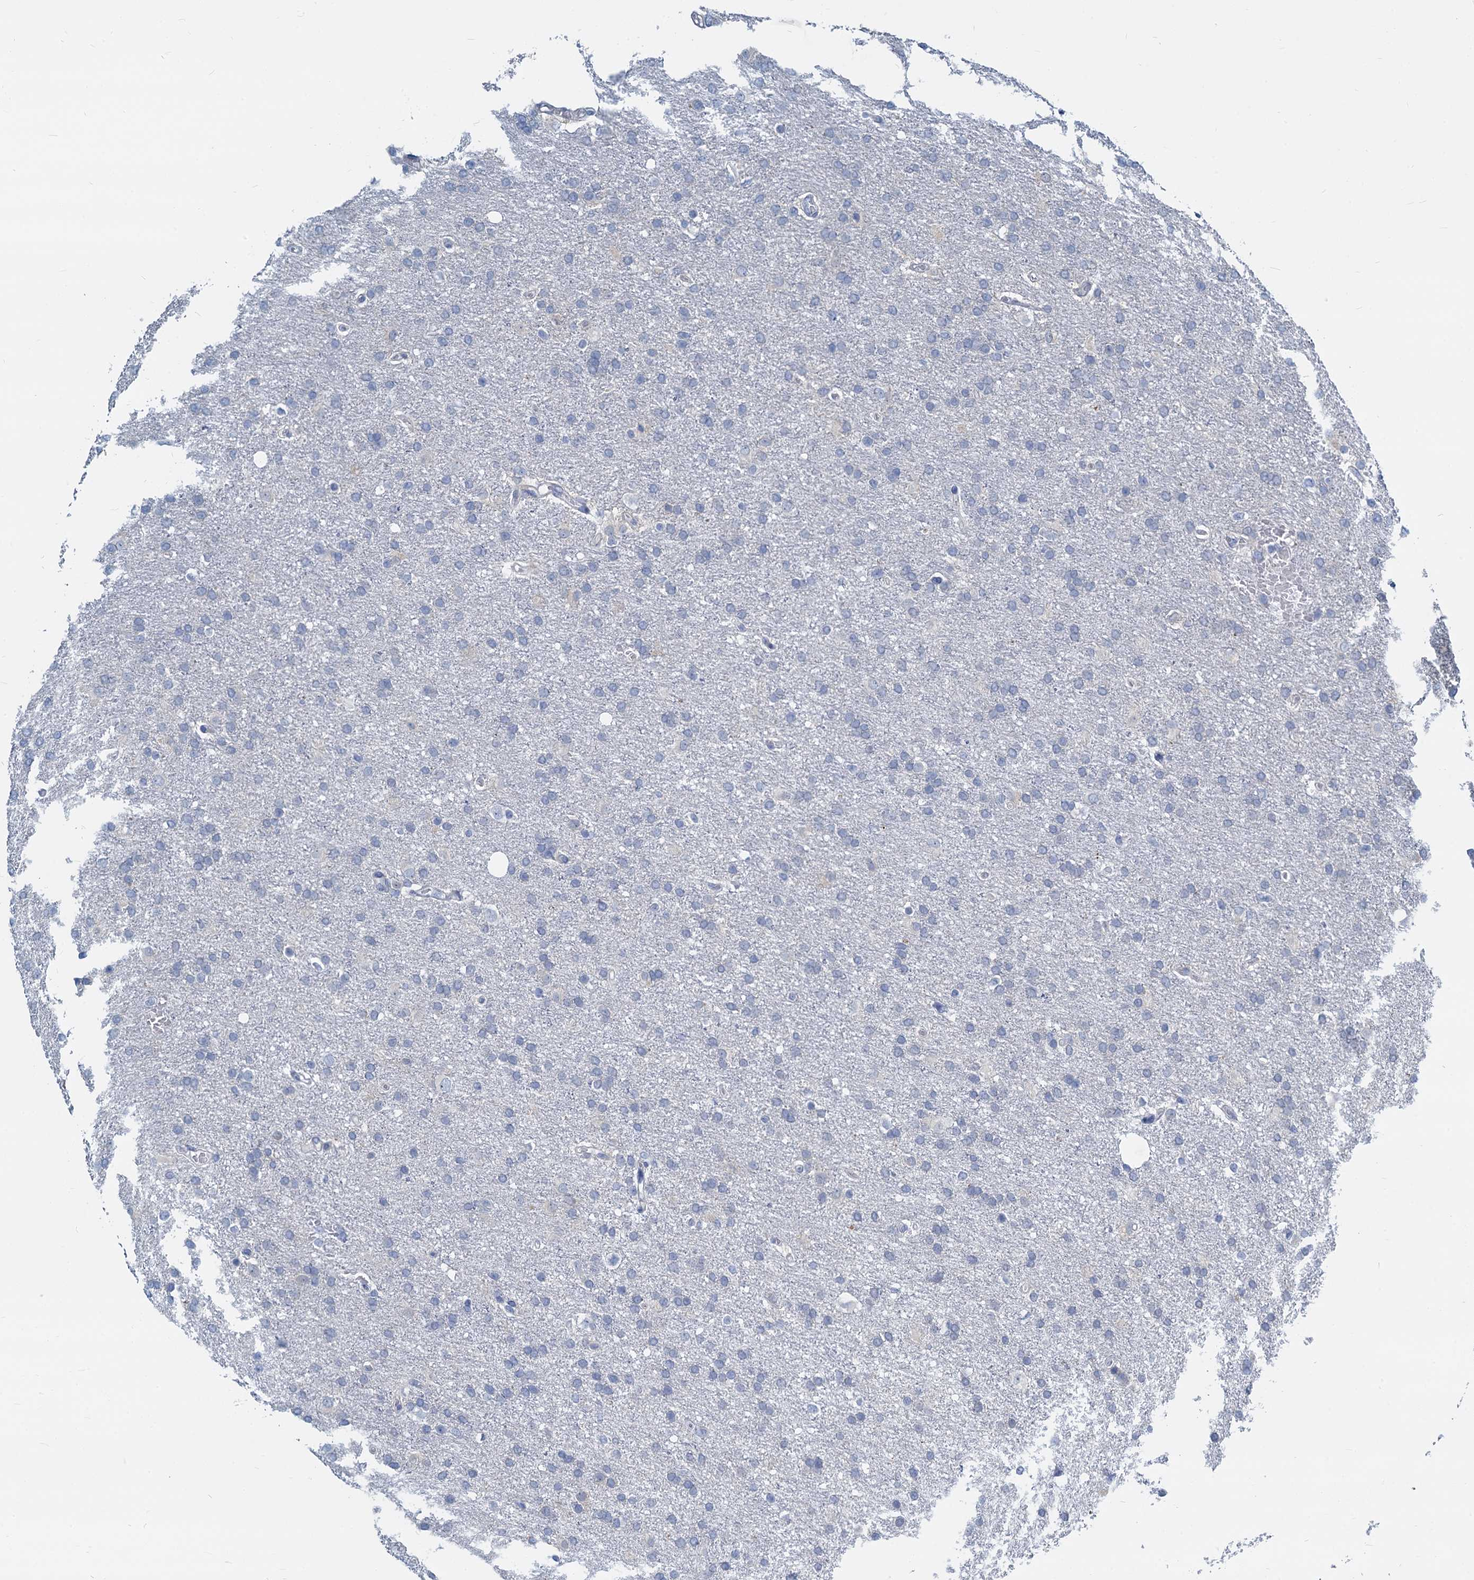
{"staining": {"intensity": "negative", "quantity": "none", "location": "none"}, "tissue": "glioma", "cell_type": "Tumor cells", "image_type": "cancer", "snomed": [{"axis": "morphology", "description": "Glioma, malignant, High grade"}, {"axis": "topography", "description": "Brain"}], "caption": "Immunohistochemistry micrograph of neoplastic tissue: human malignant high-grade glioma stained with DAB (3,3'-diaminobenzidine) displays no significant protein positivity in tumor cells.", "gene": "GSTM3", "patient": {"sex": "male", "age": 72}}